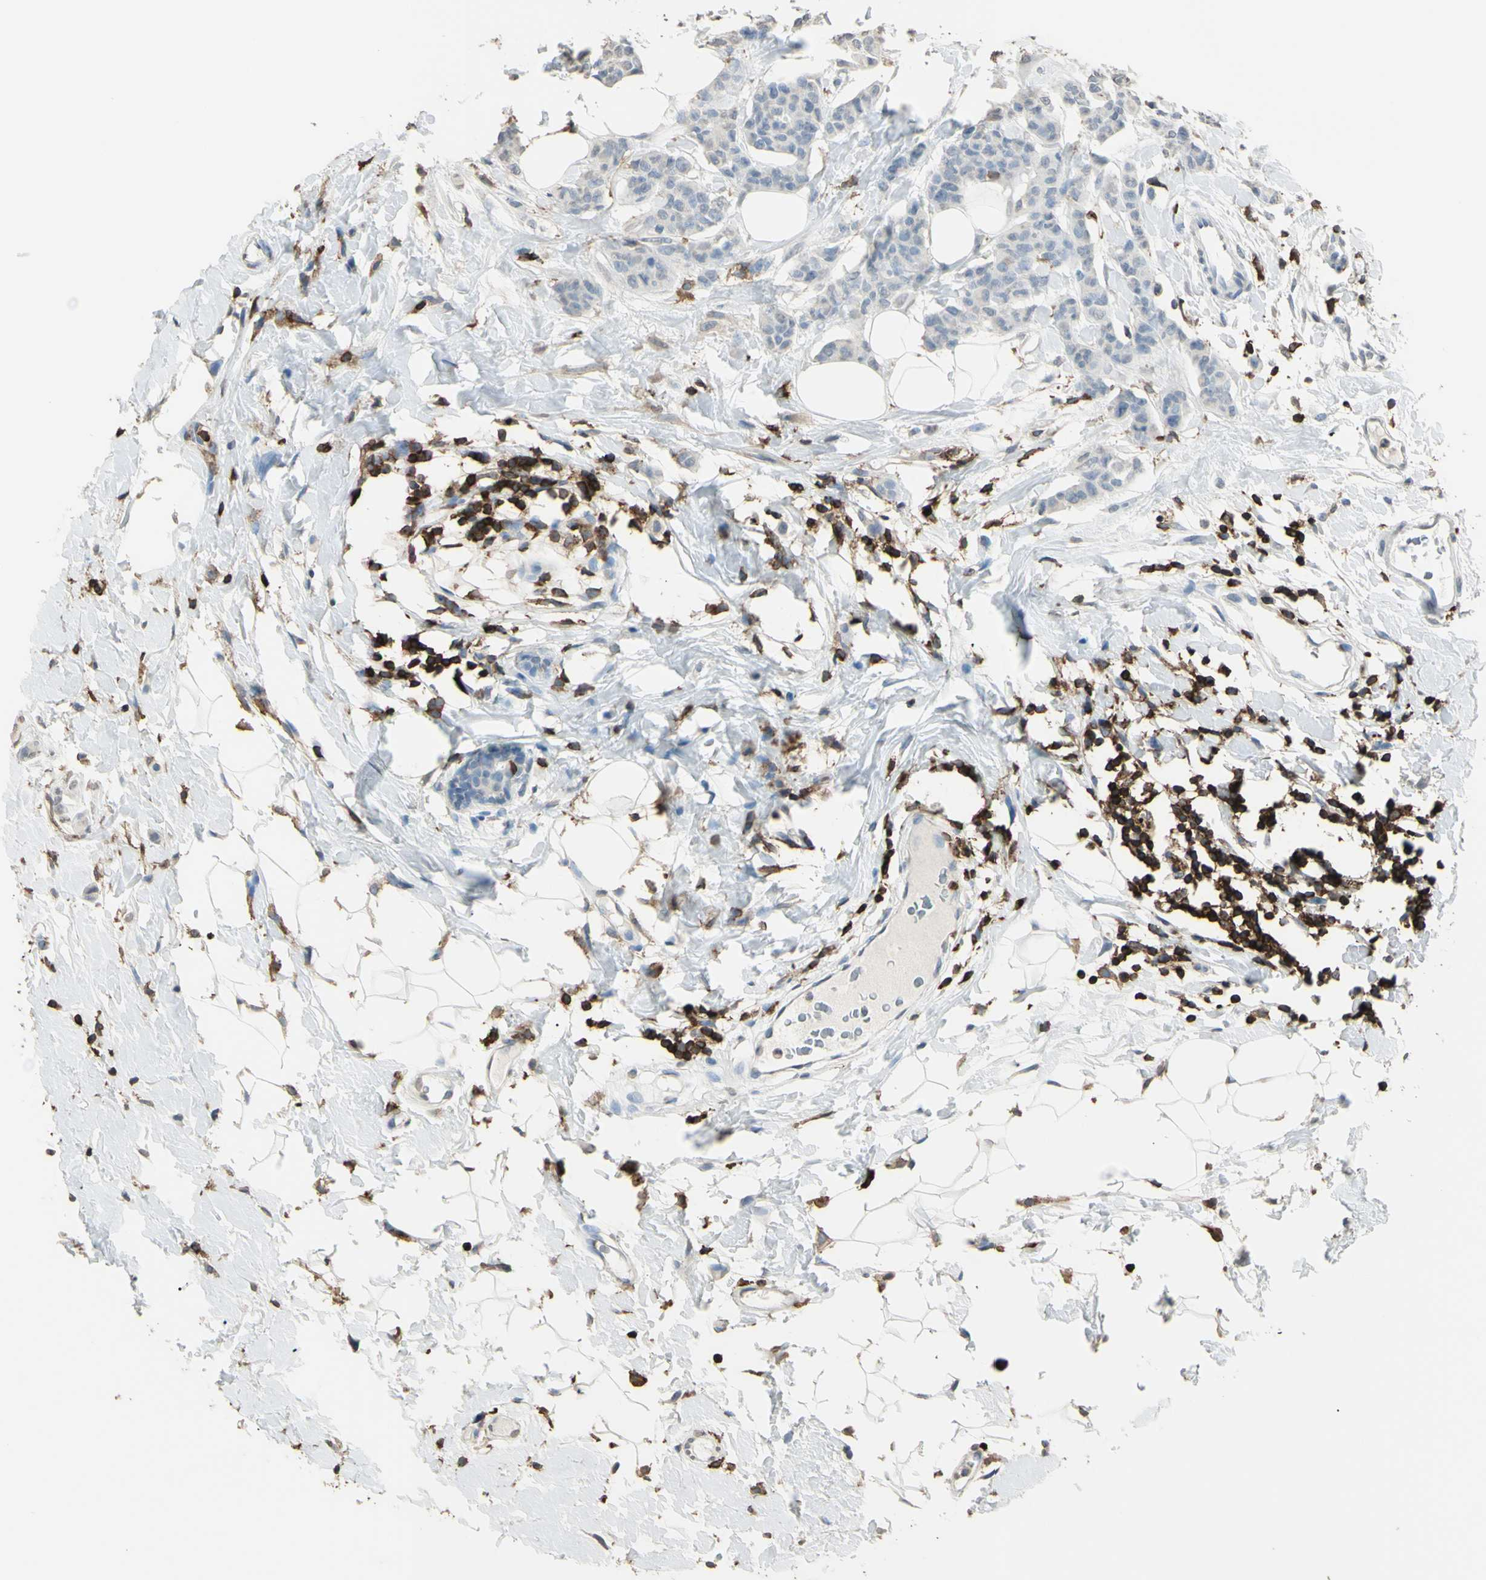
{"staining": {"intensity": "negative", "quantity": "none", "location": "none"}, "tissue": "breast cancer", "cell_type": "Tumor cells", "image_type": "cancer", "snomed": [{"axis": "morphology", "description": "Normal tissue, NOS"}, {"axis": "morphology", "description": "Duct carcinoma"}, {"axis": "topography", "description": "Breast"}], "caption": "Tumor cells show no significant protein staining in breast cancer.", "gene": "PSTPIP1", "patient": {"sex": "female", "age": 40}}